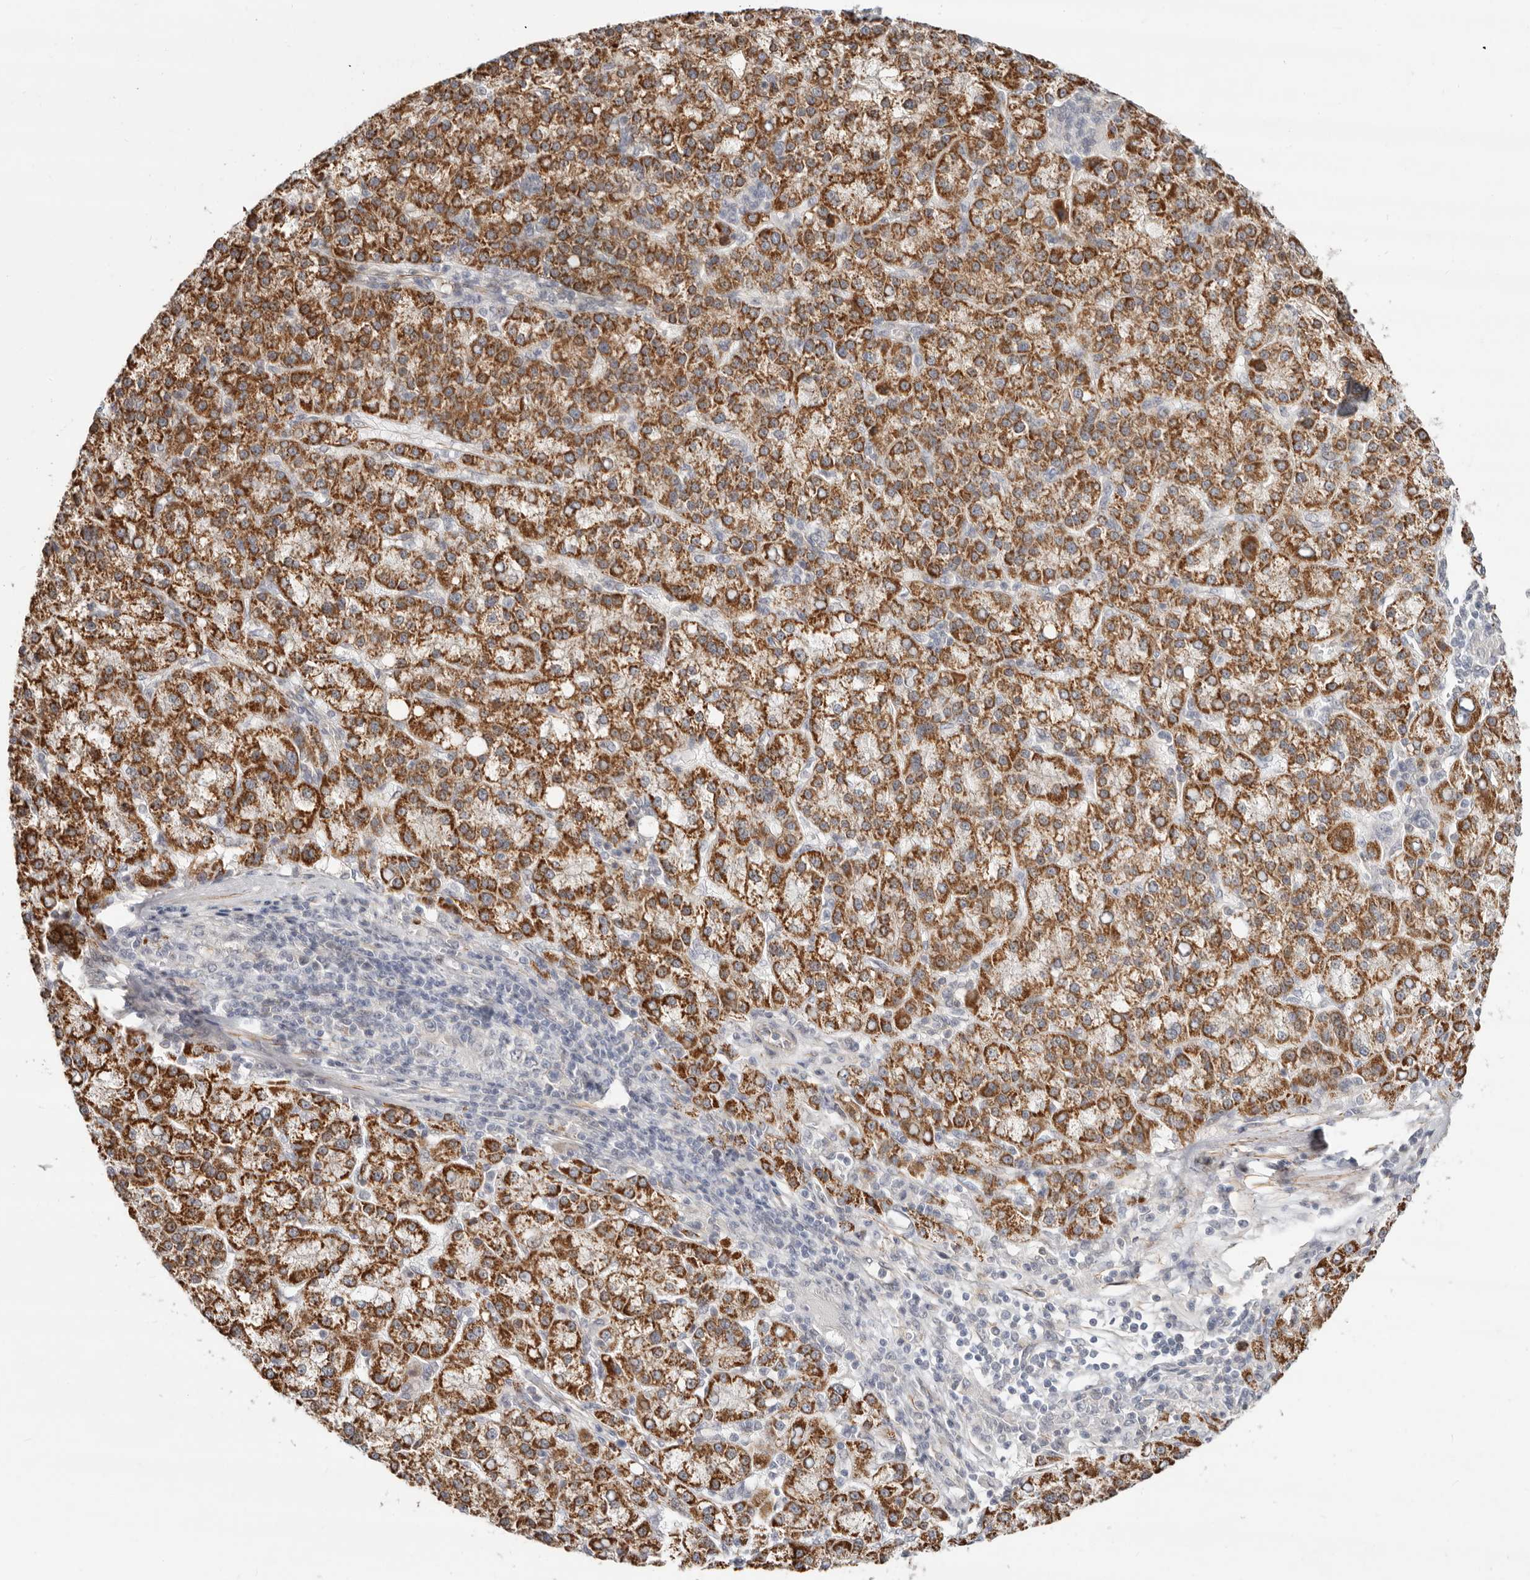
{"staining": {"intensity": "strong", "quantity": ">75%", "location": "cytoplasmic/membranous"}, "tissue": "liver cancer", "cell_type": "Tumor cells", "image_type": "cancer", "snomed": [{"axis": "morphology", "description": "Carcinoma, Hepatocellular, NOS"}, {"axis": "topography", "description": "Liver"}], "caption": "Approximately >75% of tumor cells in human liver cancer (hepatocellular carcinoma) show strong cytoplasmic/membranous protein staining as visualized by brown immunohistochemical staining.", "gene": "SZT2", "patient": {"sex": "female", "age": 58}}